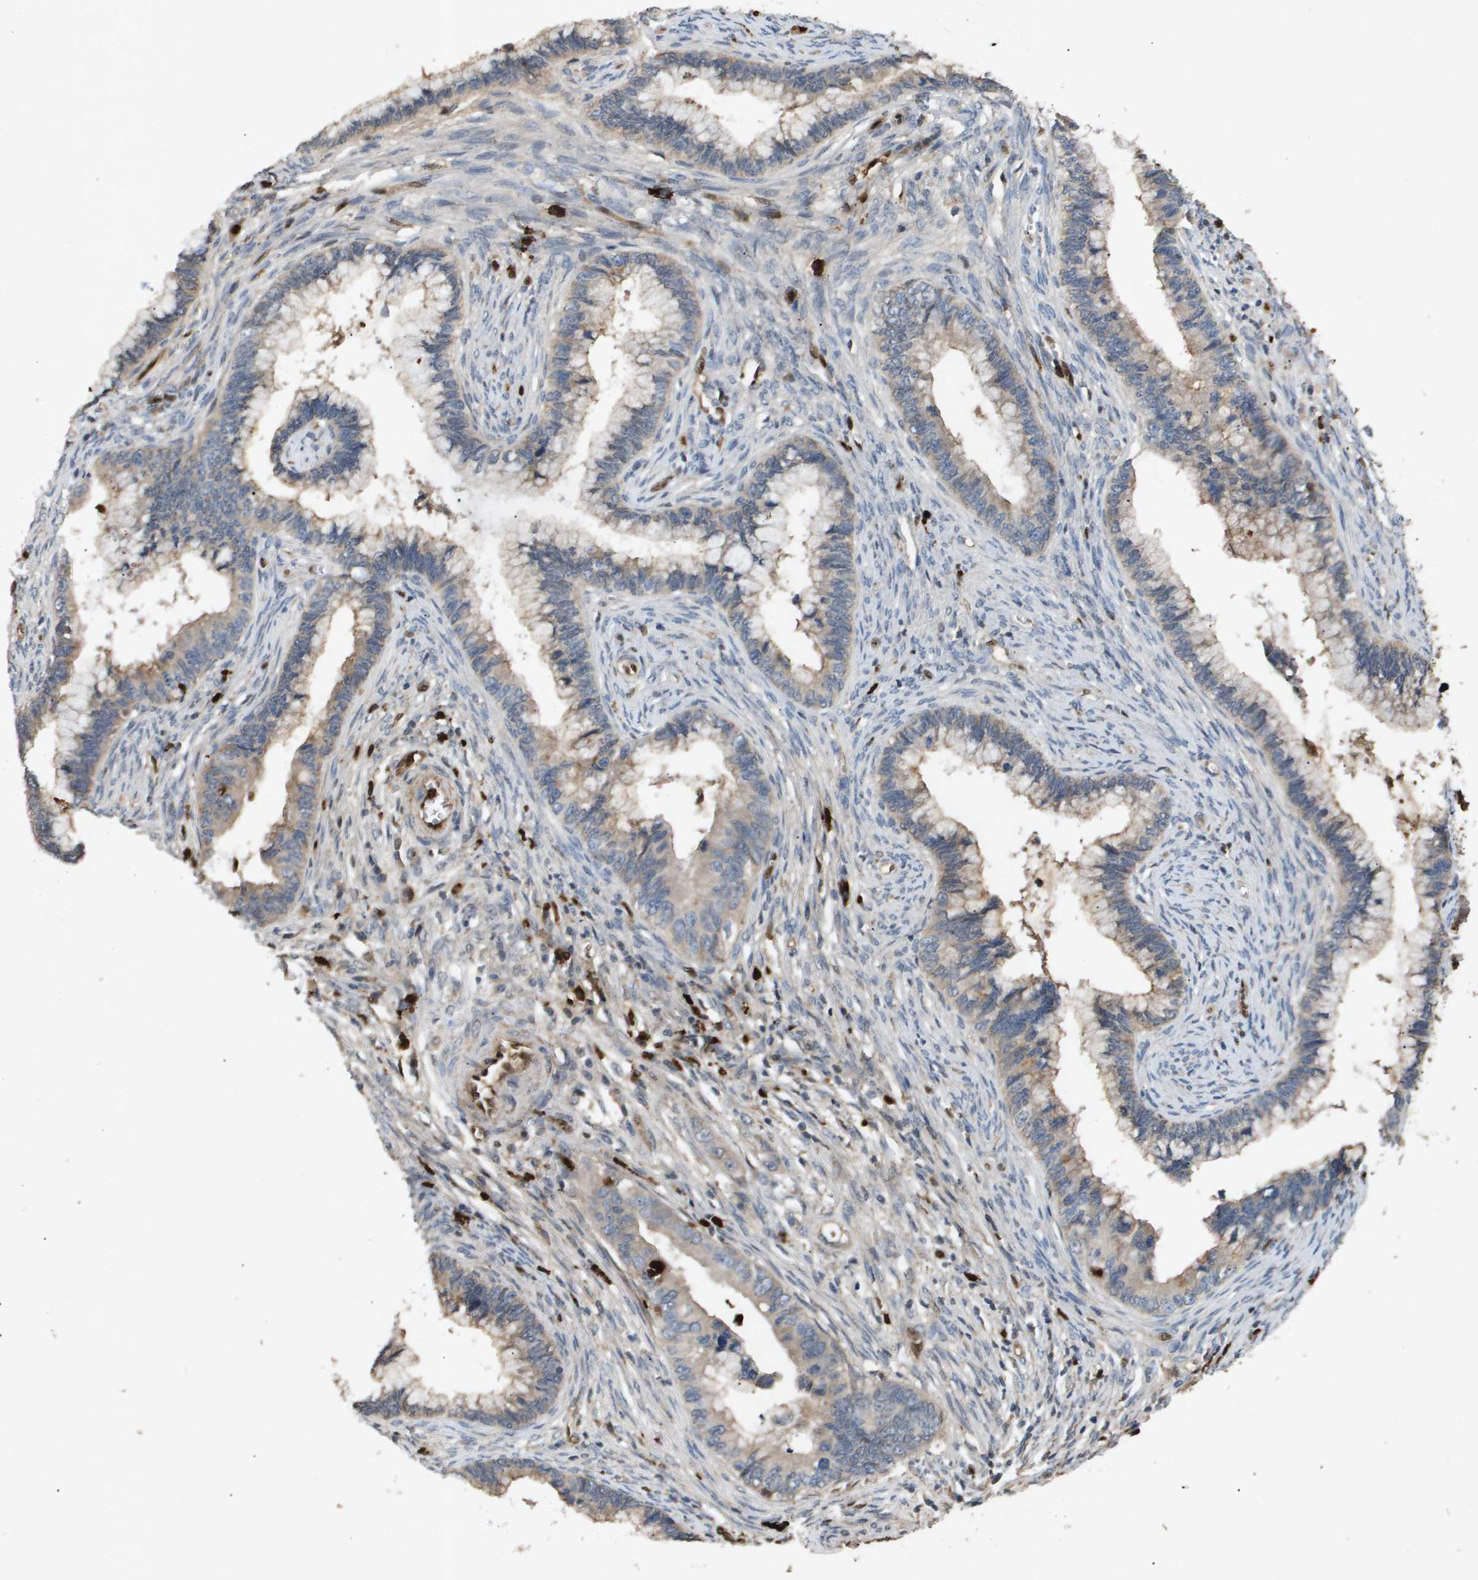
{"staining": {"intensity": "weak", "quantity": "<25%", "location": "cytoplasmic/membranous"}, "tissue": "cervical cancer", "cell_type": "Tumor cells", "image_type": "cancer", "snomed": [{"axis": "morphology", "description": "Adenocarcinoma, NOS"}, {"axis": "topography", "description": "Cervix"}], "caption": "This is an immunohistochemistry image of human cervical cancer (adenocarcinoma). There is no staining in tumor cells.", "gene": "ERG", "patient": {"sex": "female", "age": 44}}